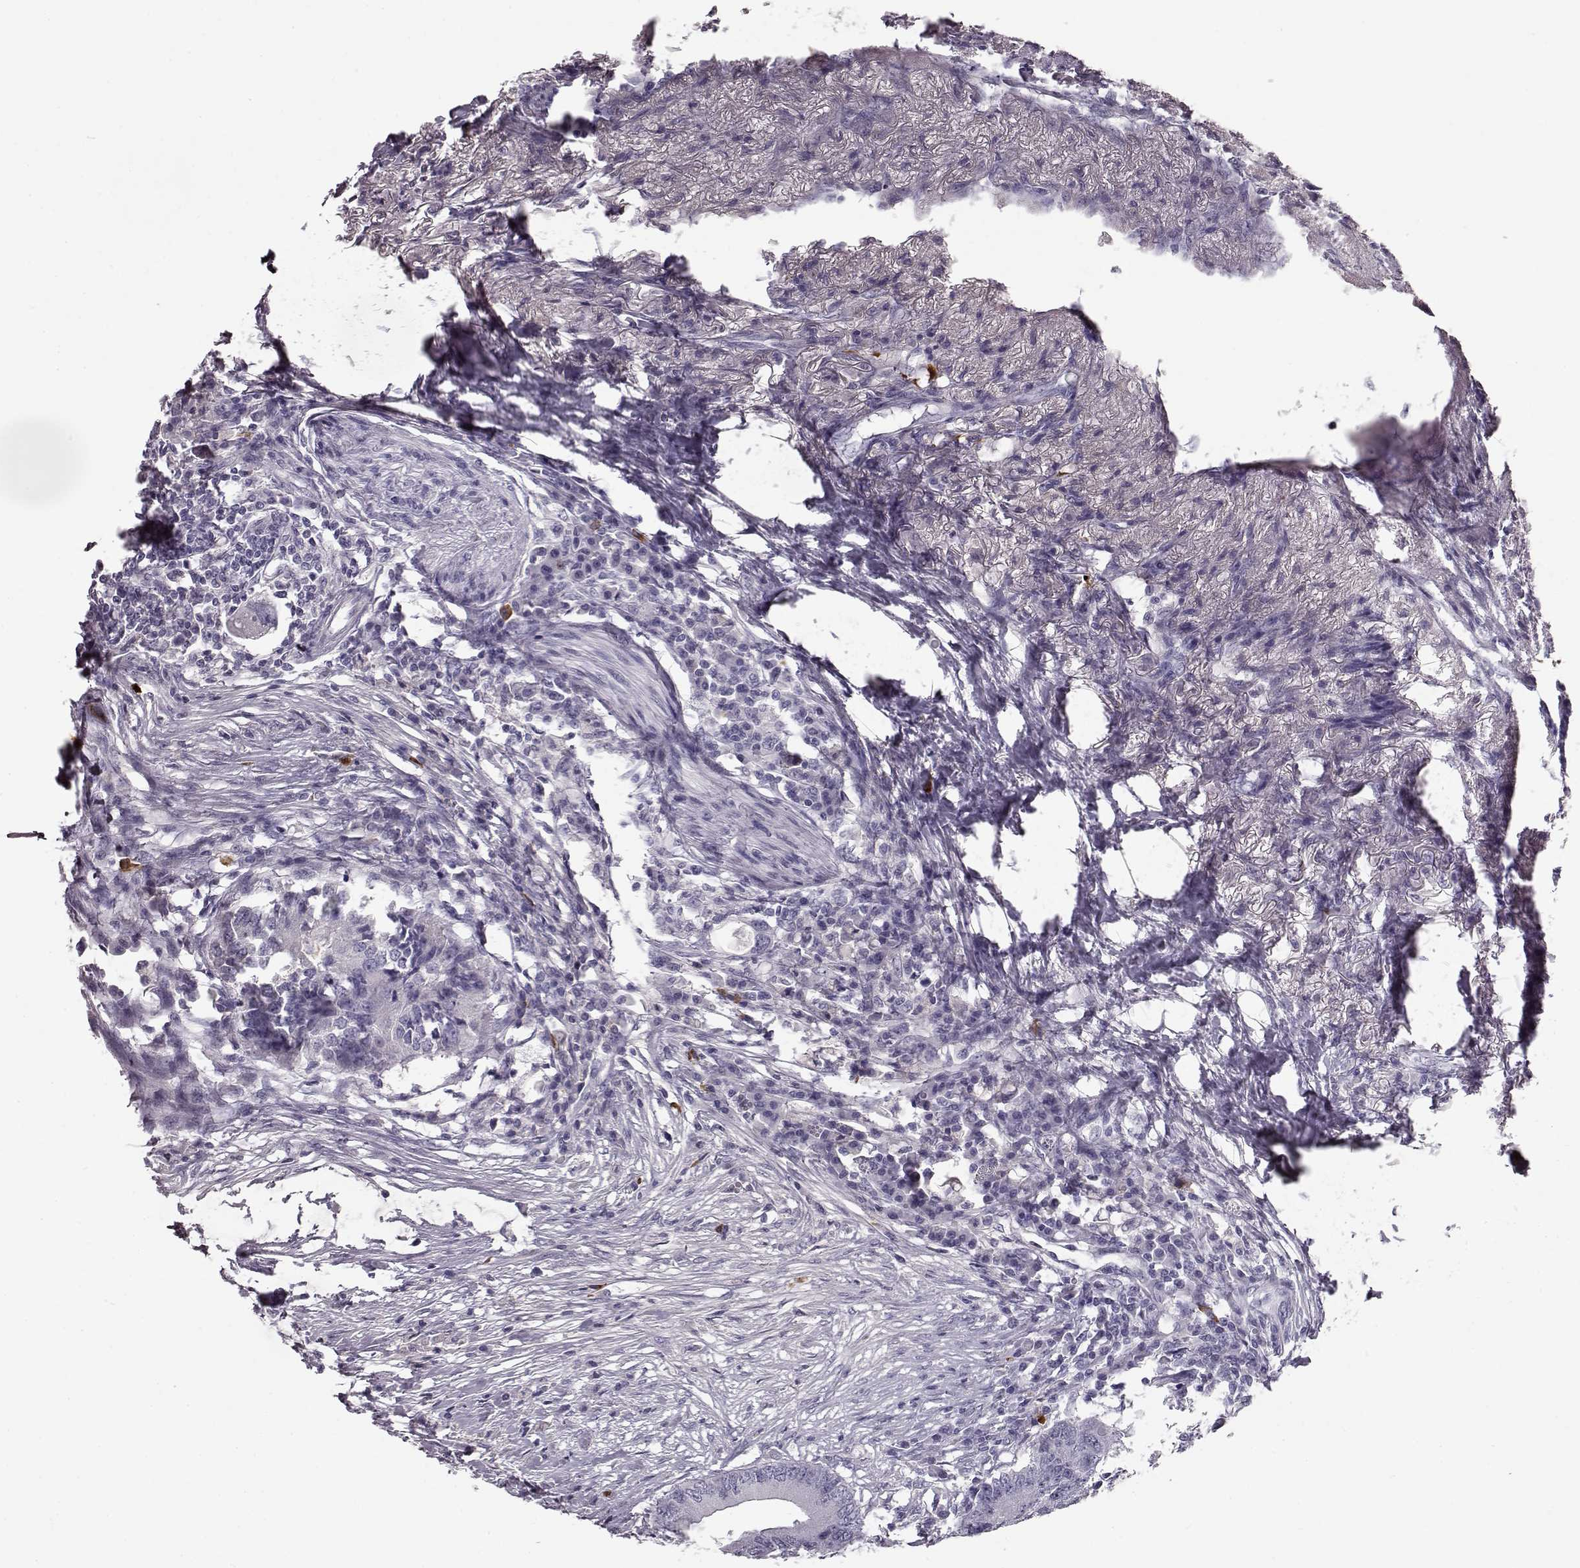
{"staining": {"intensity": "negative", "quantity": "none", "location": "none"}, "tissue": "colorectal cancer", "cell_type": "Tumor cells", "image_type": "cancer", "snomed": [{"axis": "morphology", "description": "Adenocarcinoma, NOS"}, {"axis": "topography", "description": "Colon"}], "caption": "This is an immunohistochemistry (IHC) micrograph of colorectal cancer. There is no staining in tumor cells.", "gene": "CCL19", "patient": {"sex": "male", "age": 71}}